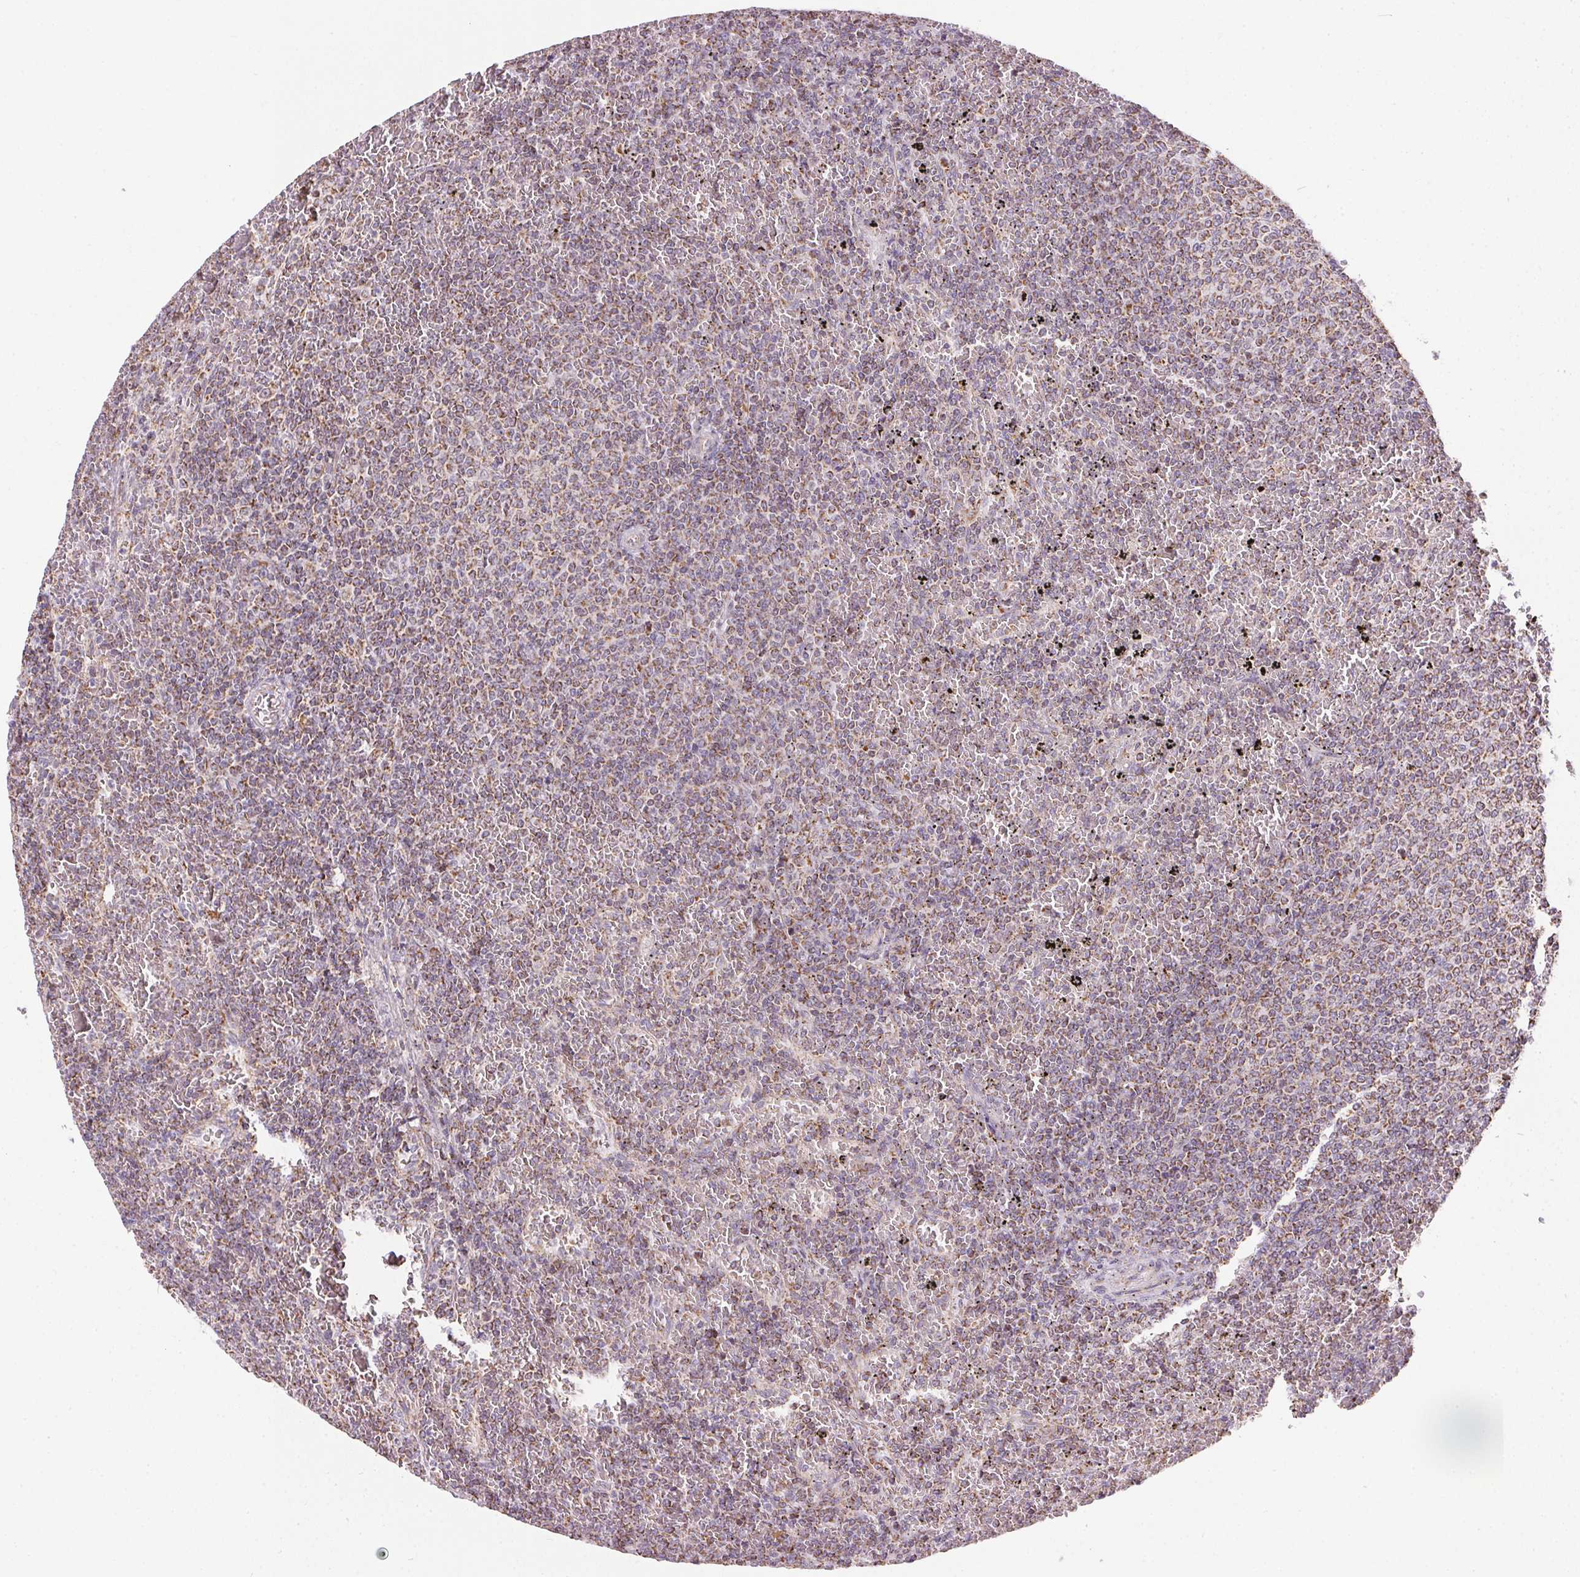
{"staining": {"intensity": "moderate", "quantity": "25%-75%", "location": "cytoplasmic/membranous"}, "tissue": "lymphoma", "cell_type": "Tumor cells", "image_type": "cancer", "snomed": [{"axis": "morphology", "description": "Malignant lymphoma, non-Hodgkin's type, Low grade"}, {"axis": "topography", "description": "Spleen"}], "caption": "High-power microscopy captured an immunohistochemistry (IHC) image of malignant lymphoma, non-Hodgkin's type (low-grade), revealing moderate cytoplasmic/membranous expression in about 25%-75% of tumor cells.", "gene": "MAPK11", "patient": {"sex": "female", "age": 77}}